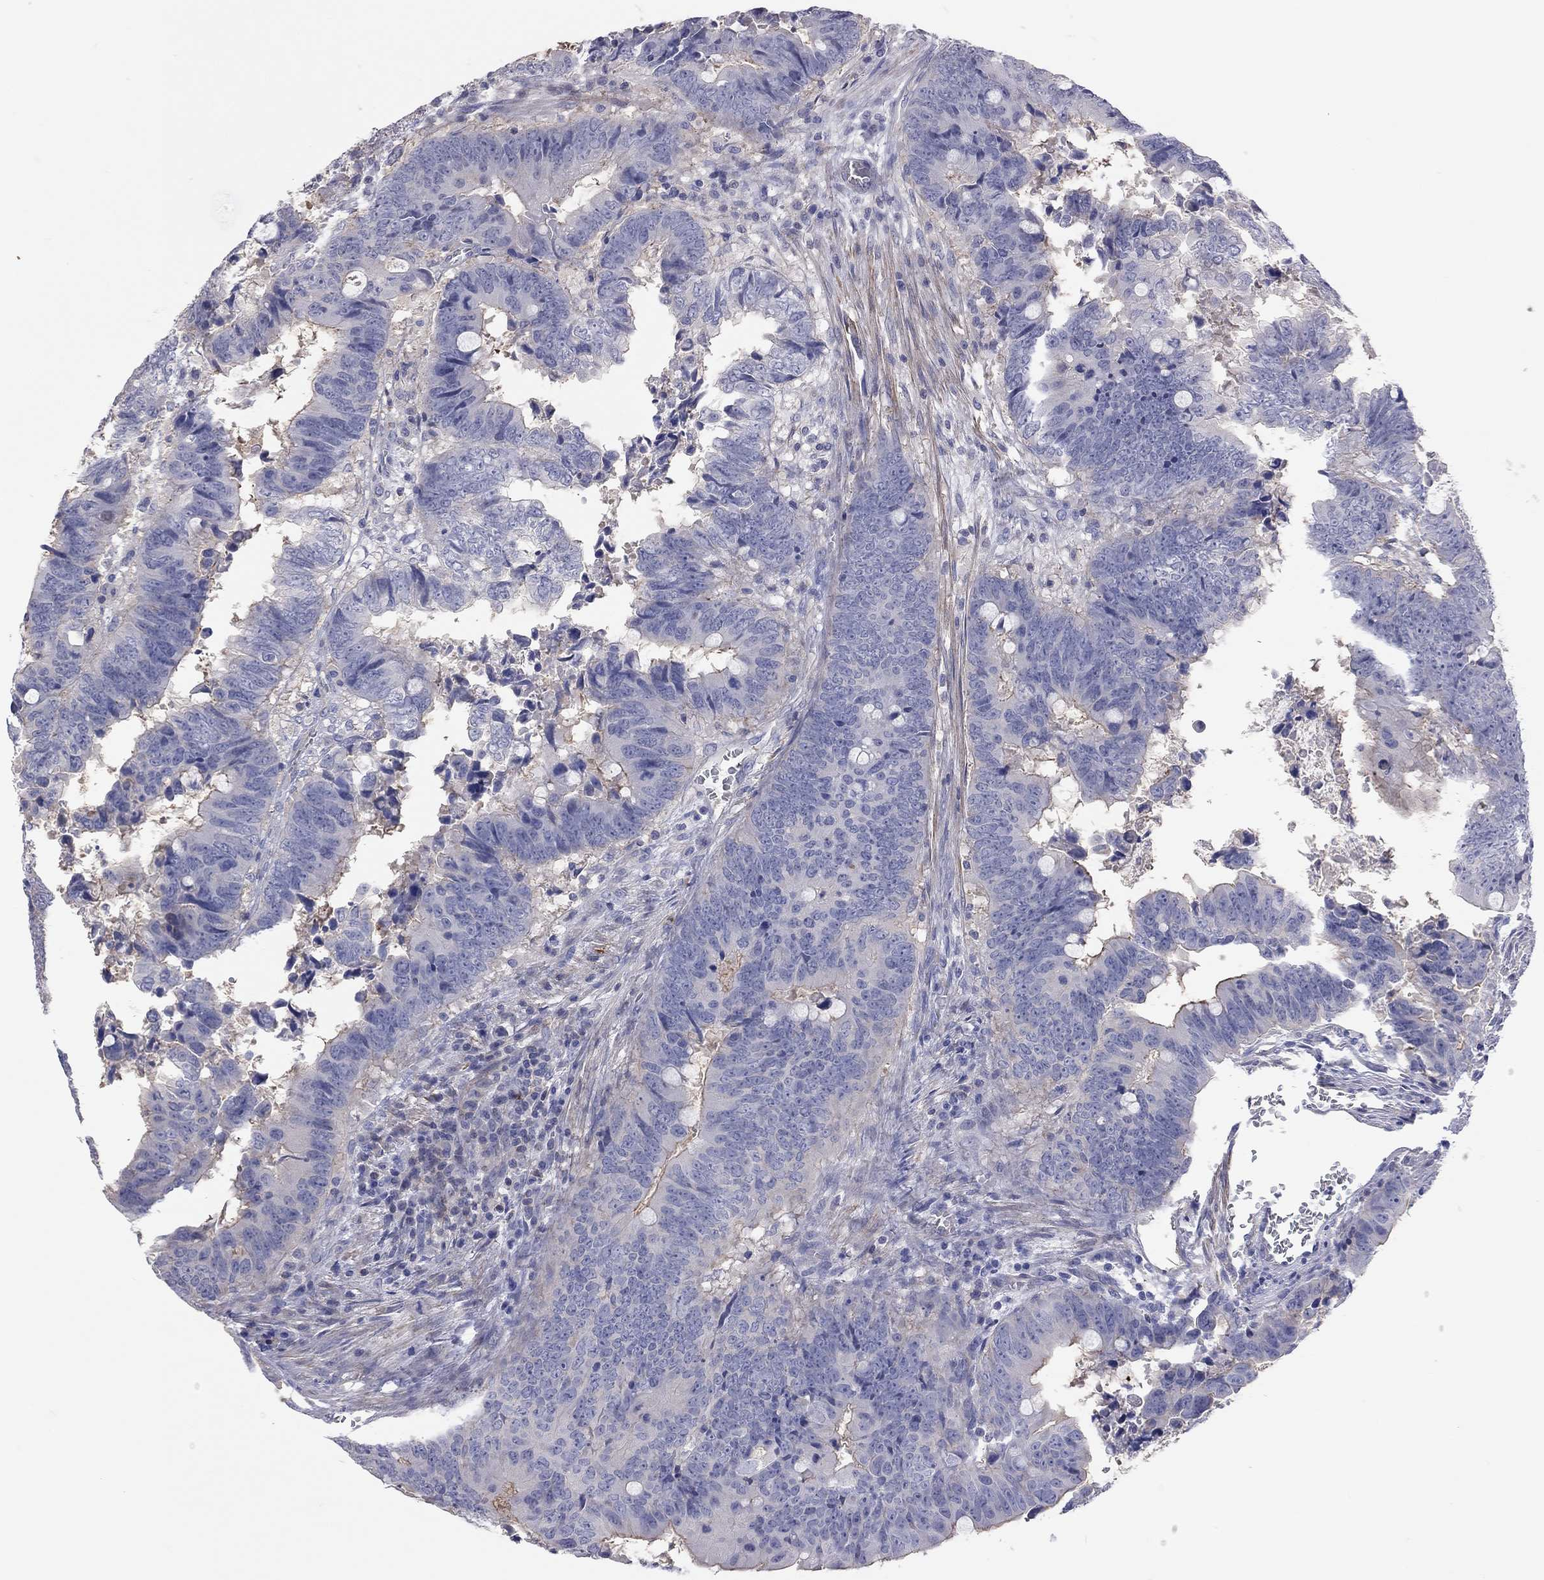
{"staining": {"intensity": "negative", "quantity": "none", "location": "none"}, "tissue": "colorectal cancer", "cell_type": "Tumor cells", "image_type": "cancer", "snomed": [{"axis": "morphology", "description": "Adenocarcinoma, NOS"}, {"axis": "topography", "description": "Colon"}], "caption": "A high-resolution photomicrograph shows immunohistochemistry (IHC) staining of adenocarcinoma (colorectal), which demonstrates no significant expression in tumor cells.", "gene": "ADCYAP1", "patient": {"sex": "female", "age": 82}}